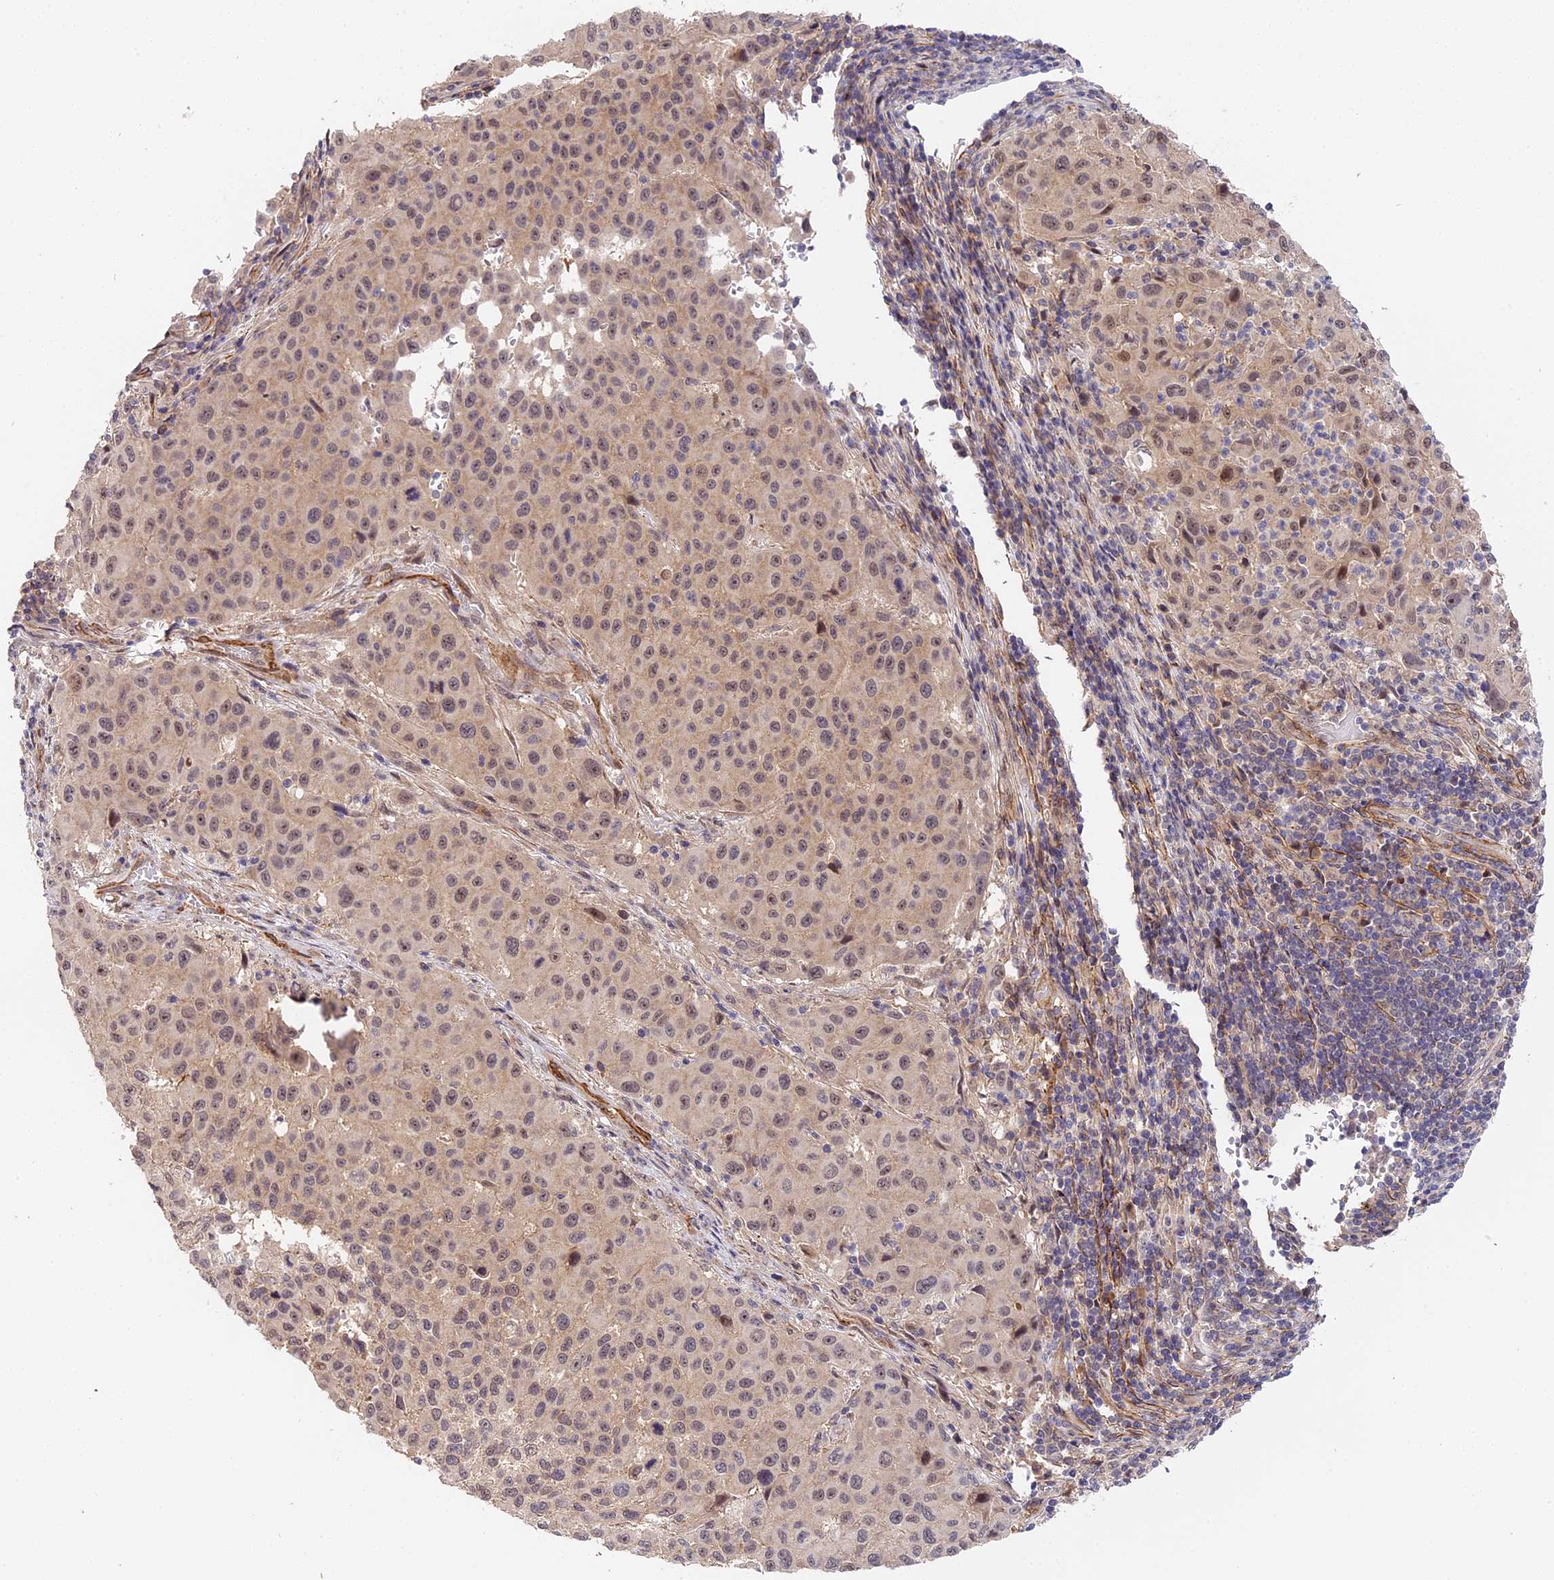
{"staining": {"intensity": "weak", "quantity": "25%-75%", "location": "cytoplasmic/membranous,nuclear"}, "tissue": "melanoma", "cell_type": "Tumor cells", "image_type": "cancer", "snomed": [{"axis": "morphology", "description": "Malignant melanoma, Metastatic site"}, {"axis": "topography", "description": "Lymph node"}], "caption": "Immunohistochemical staining of human melanoma displays low levels of weak cytoplasmic/membranous and nuclear protein staining in about 25%-75% of tumor cells.", "gene": "IMPACT", "patient": {"sex": "male", "age": 61}}